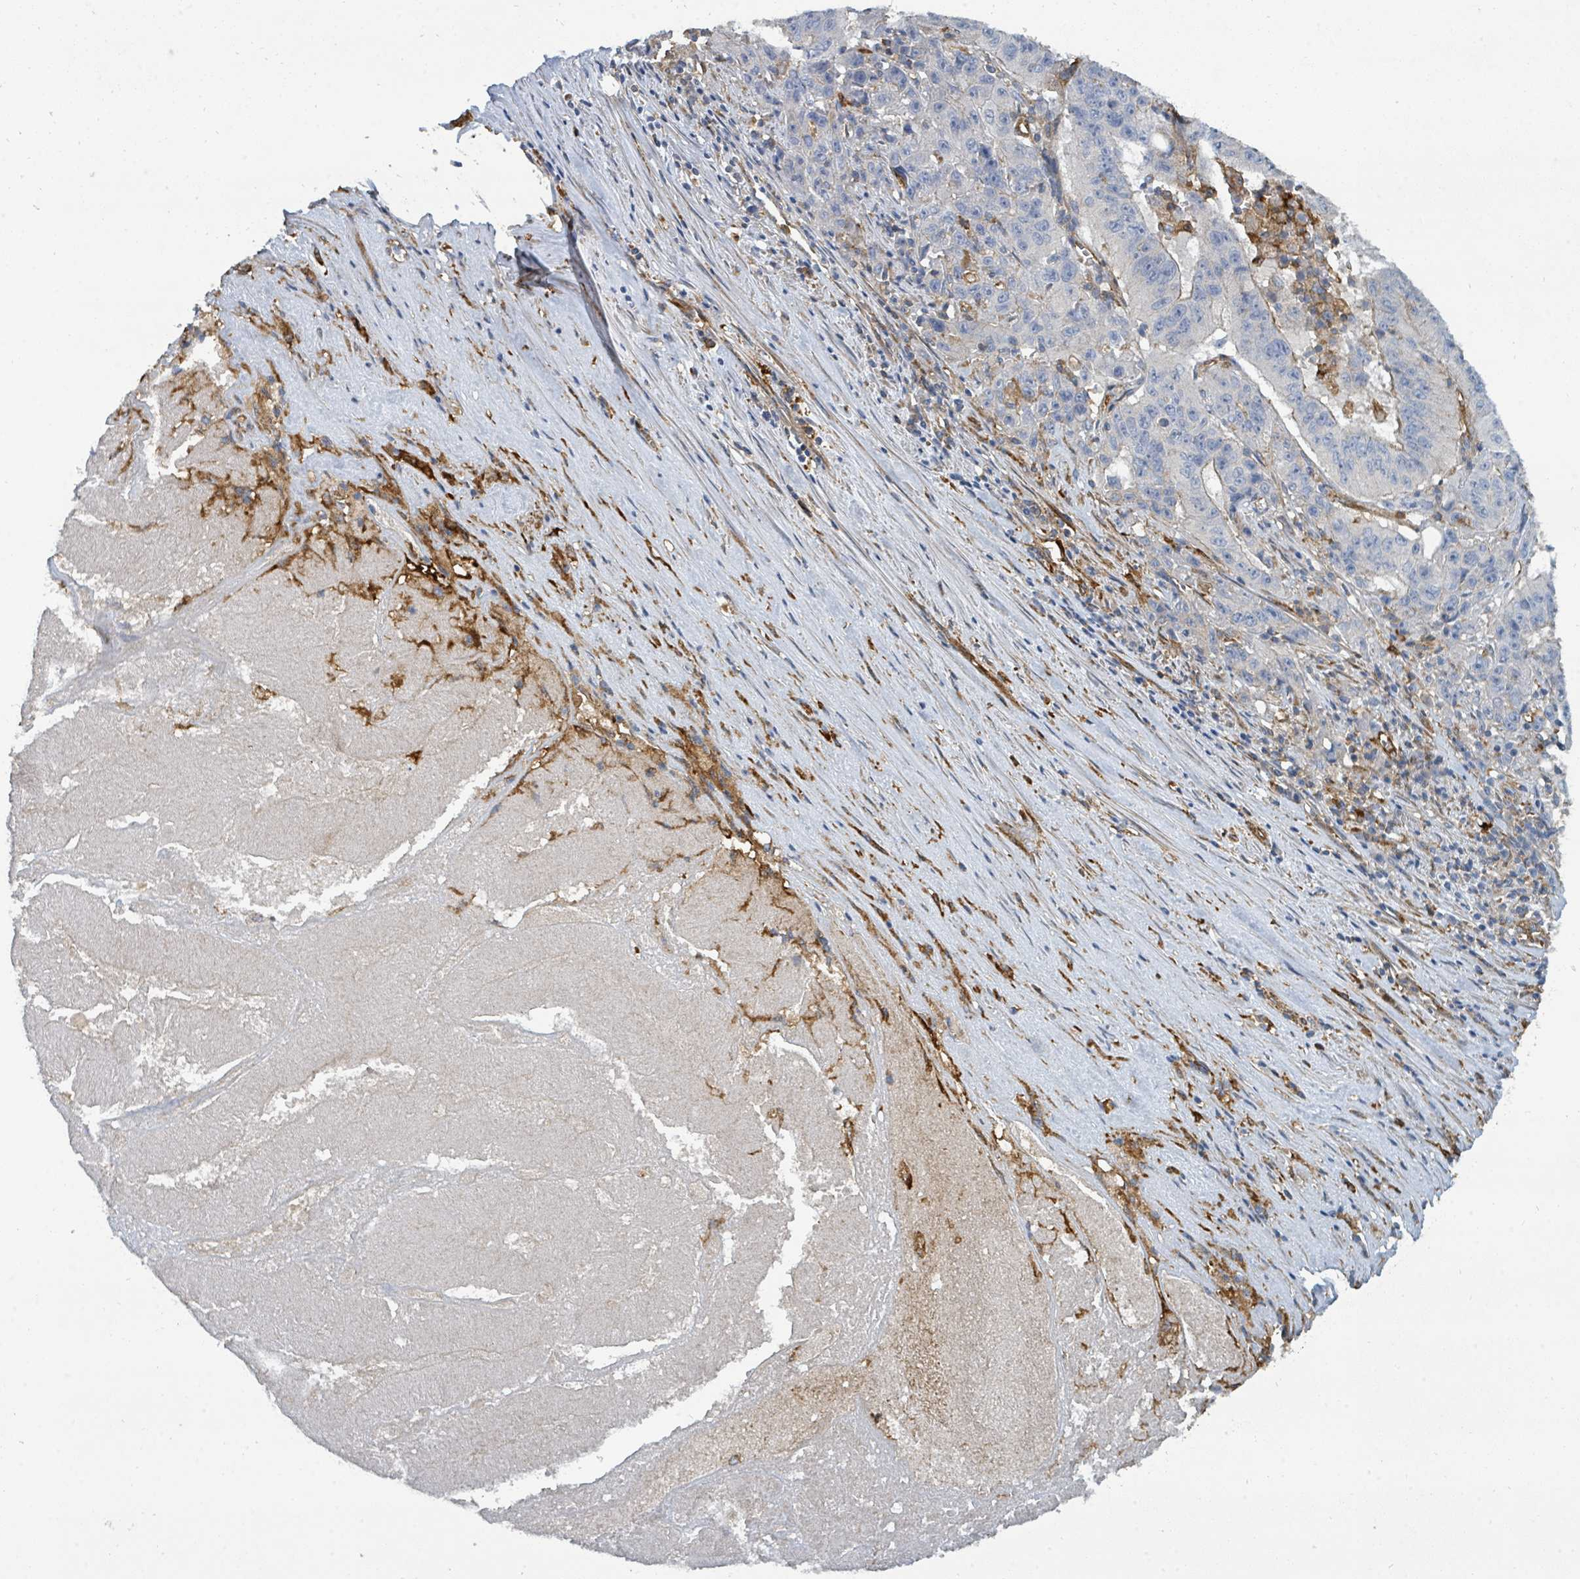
{"staining": {"intensity": "negative", "quantity": "none", "location": "none"}, "tissue": "pancreatic cancer", "cell_type": "Tumor cells", "image_type": "cancer", "snomed": [{"axis": "morphology", "description": "Adenocarcinoma, NOS"}, {"axis": "topography", "description": "Pancreas"}], "caption": "High power microscopy micrograph of an immunohistochemistry (IHC) photomicrograph of pancreatic cancer, revealing no significant positivity in tumor cells. (DAB (3,3'-diaminobenzidine) immunohistochemistry (IHC), high magnification).", "gene": "IFIT1", "patient": {"sex": "male", "age": 63}}